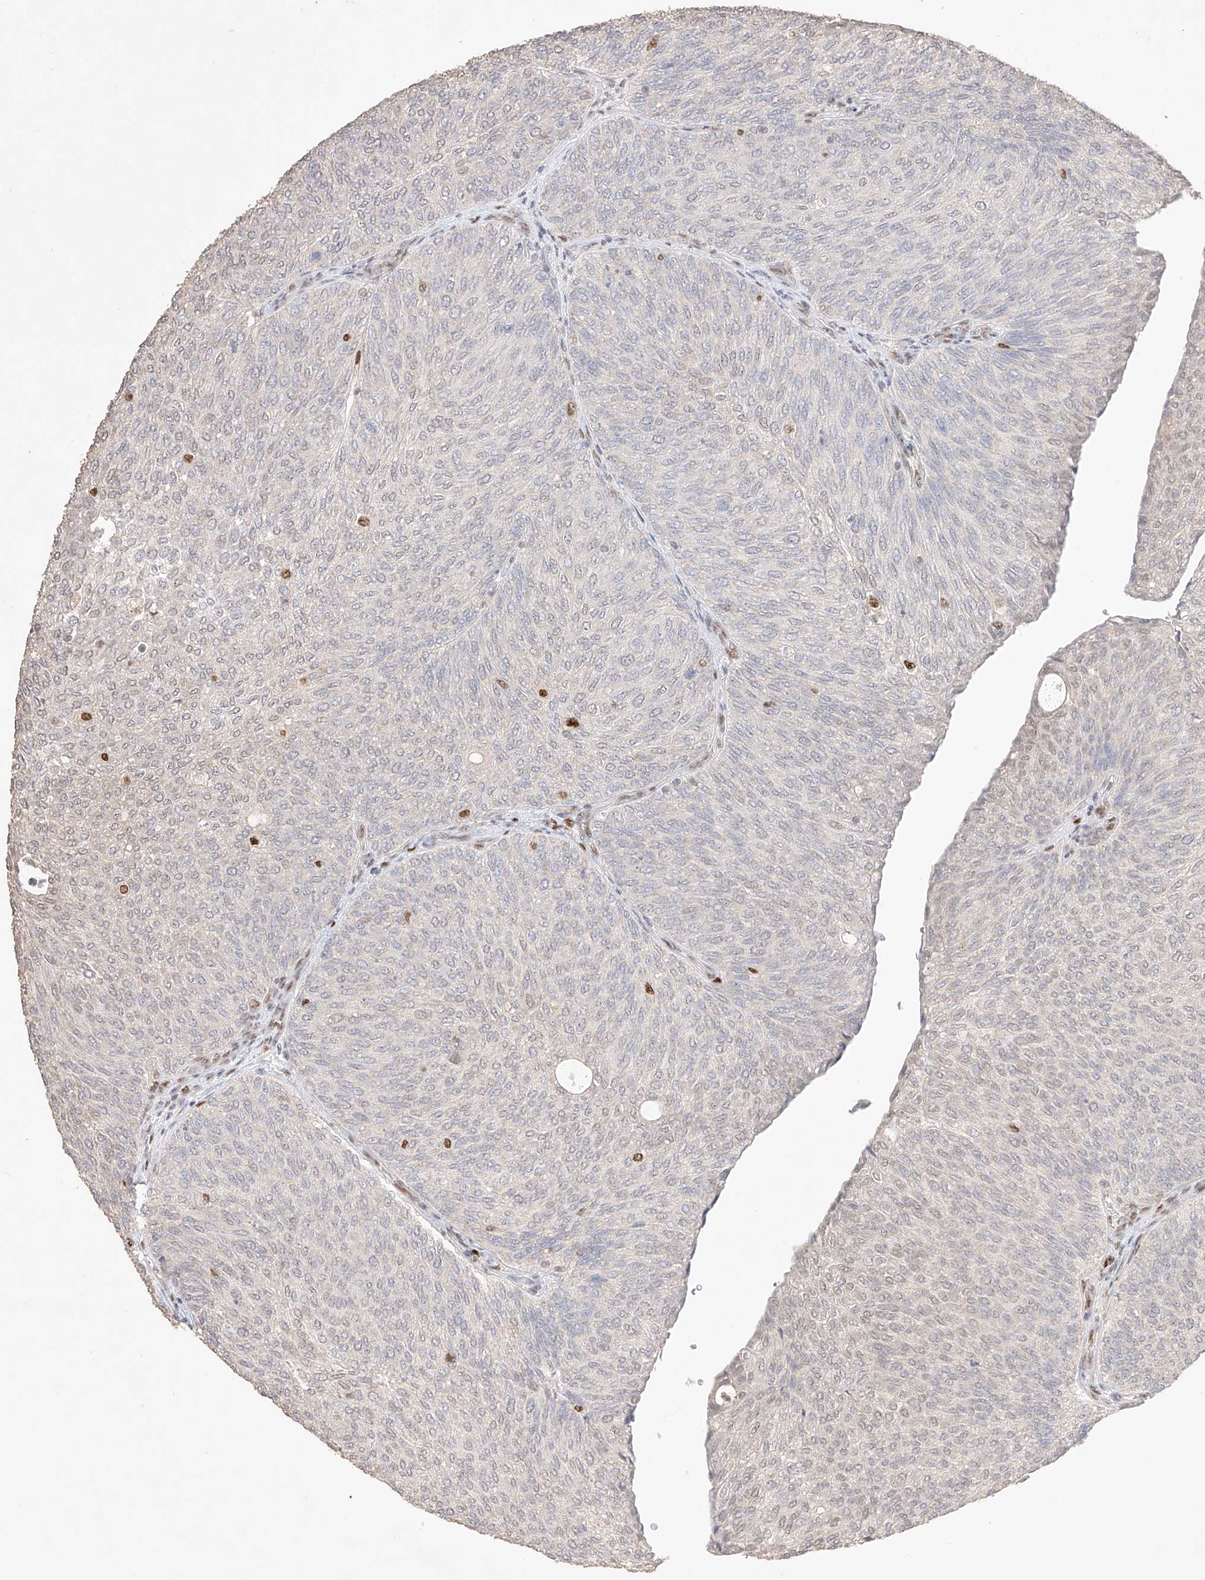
{"staining": {"intensity": "moderate", "quantity": "<25%", "location": "nuclear"}, "tissue": "urothelial cancer", "cell_type": "Tumor cells", "image_type": "cancer", "snomed": [{"axis": "morphology", "description": "Urothelial carcinoma, Low grade"}, {"axis": "topography", "description": "Urinary bladder"}], "caption": "Tumor cells exhibit low levels of moderate nuclear expression in approximately <25% of cells in urothelial carcinoma (low-grade).", "gene": "APIP", "patient": {"sex": "female", "age": 79}}